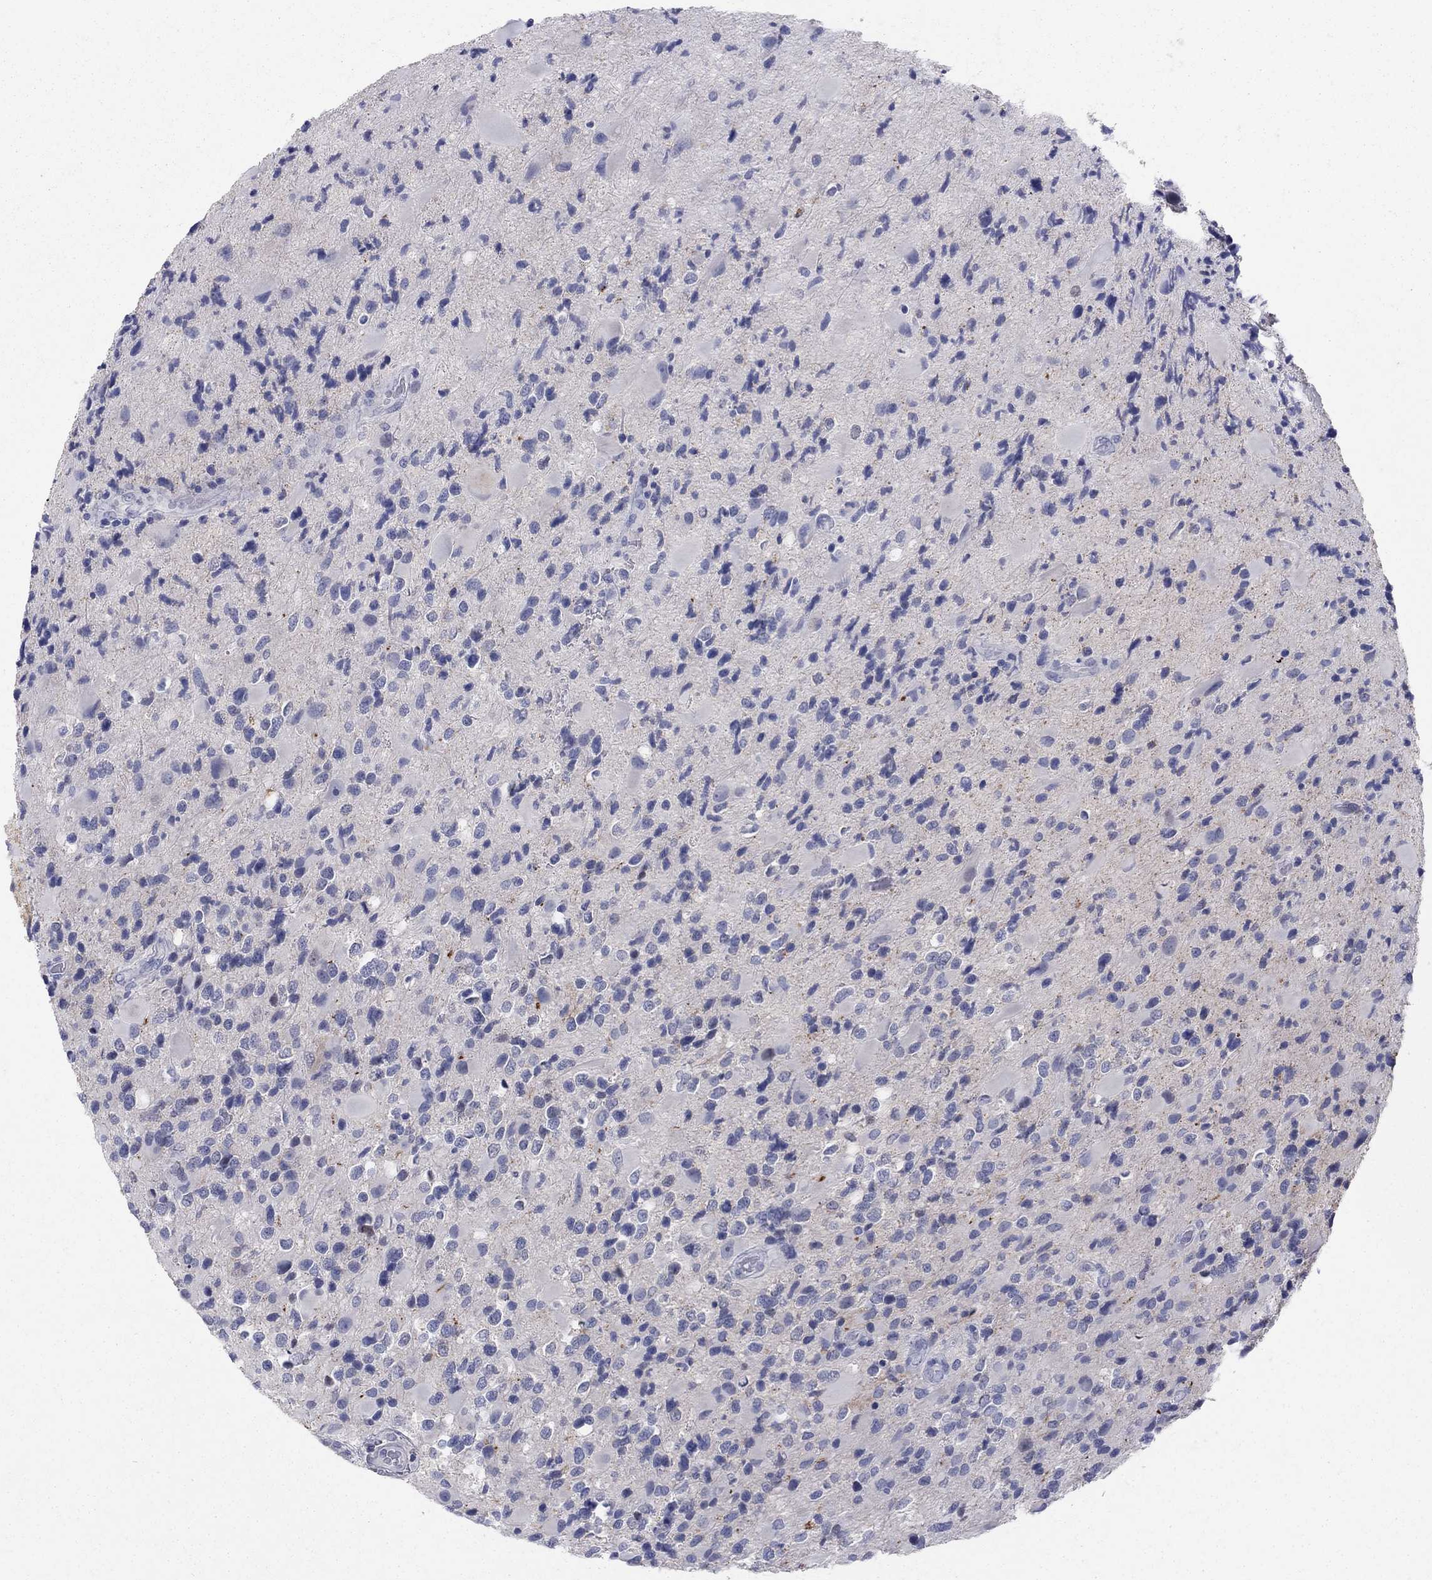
{"staining": {"intensity": "negative", "quantity": "none", "location": "none"}, "tissue": "glioma", "cell_type": "Tumor cells", "image_type": "cancer", "snomed": [{"axis": "morphology", "description": "Glioma, malignant, Low grade"}, {"axis": "topography", "description": "Brain"}], "caption": "Immunohistochemistry (IHC) micrograph of neoplastic tissue: glioma stained with DAB (3,3'-diaminobenzidine) demonstrates no significant protein positivity in tumor cells.", "gene": "CPNE6", "patient": {"sex": "female", "age": 32}}